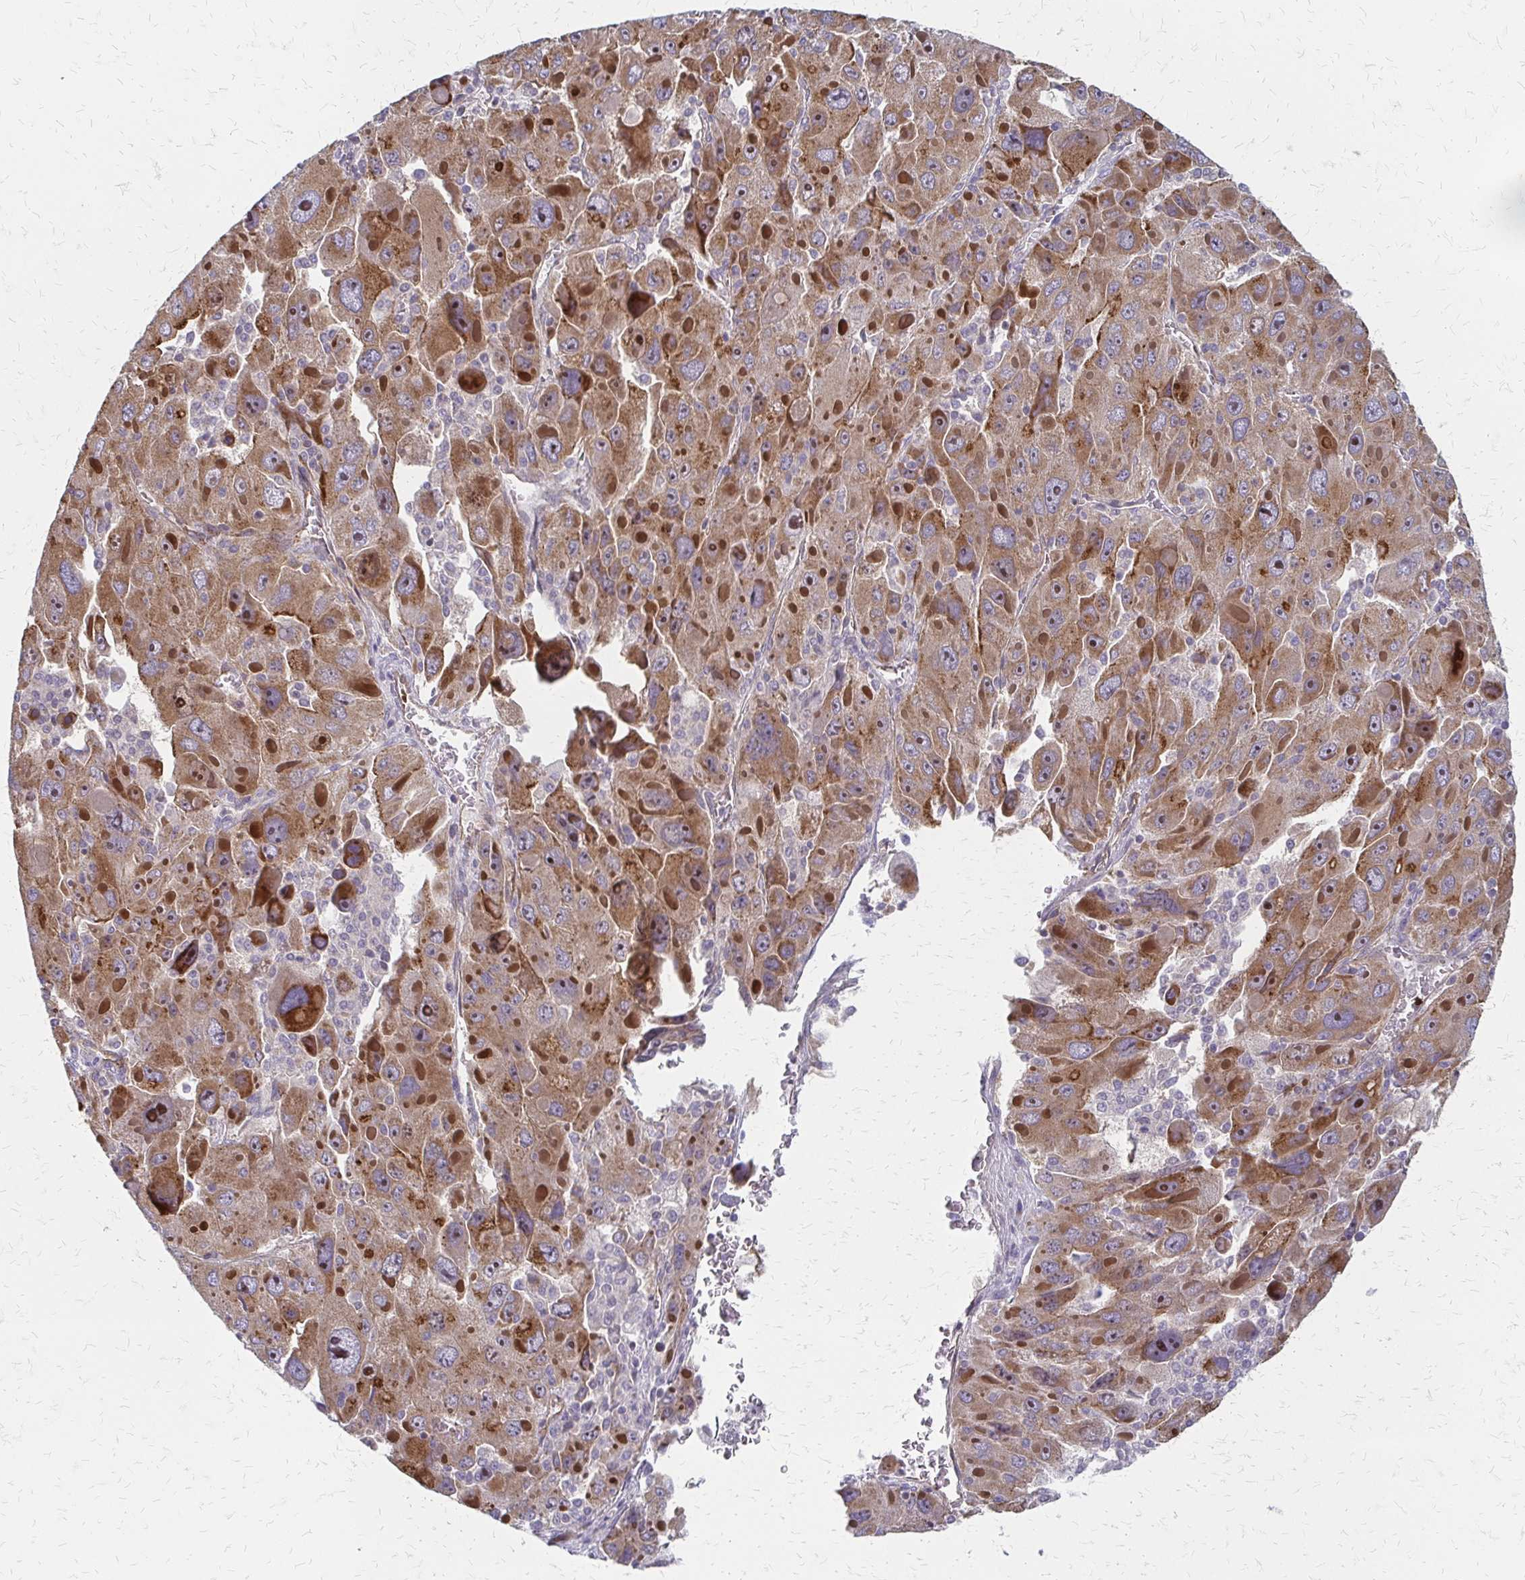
{"staining": {"intensity": "moderate", "quantity": ">75%", "location": "cytoplasmic/membranous"}, "tissue": "liver cancer", "cell_type": "Tumor cells", "image_type": "cancer", "snomed": [{"axis": "morphology", "description": "Carcinoma, Hepatocellular, NOS"}, {"axis": "topography", "description": "Liver"}], "caption": "Immunohistochemistry (IHC) micrograph of neoplastic tissue: liver cancer (hepatocellular carcinoma) stained using immunohistochemistry shows medium levels of moderate protein expression localized specifically in the cytoplasmic/membranous of tumor cells, appearing as a cytoplasmic/membranous brown color.", "gene": "ZNF383", "patient": {"sex": "female", "age": 41}}